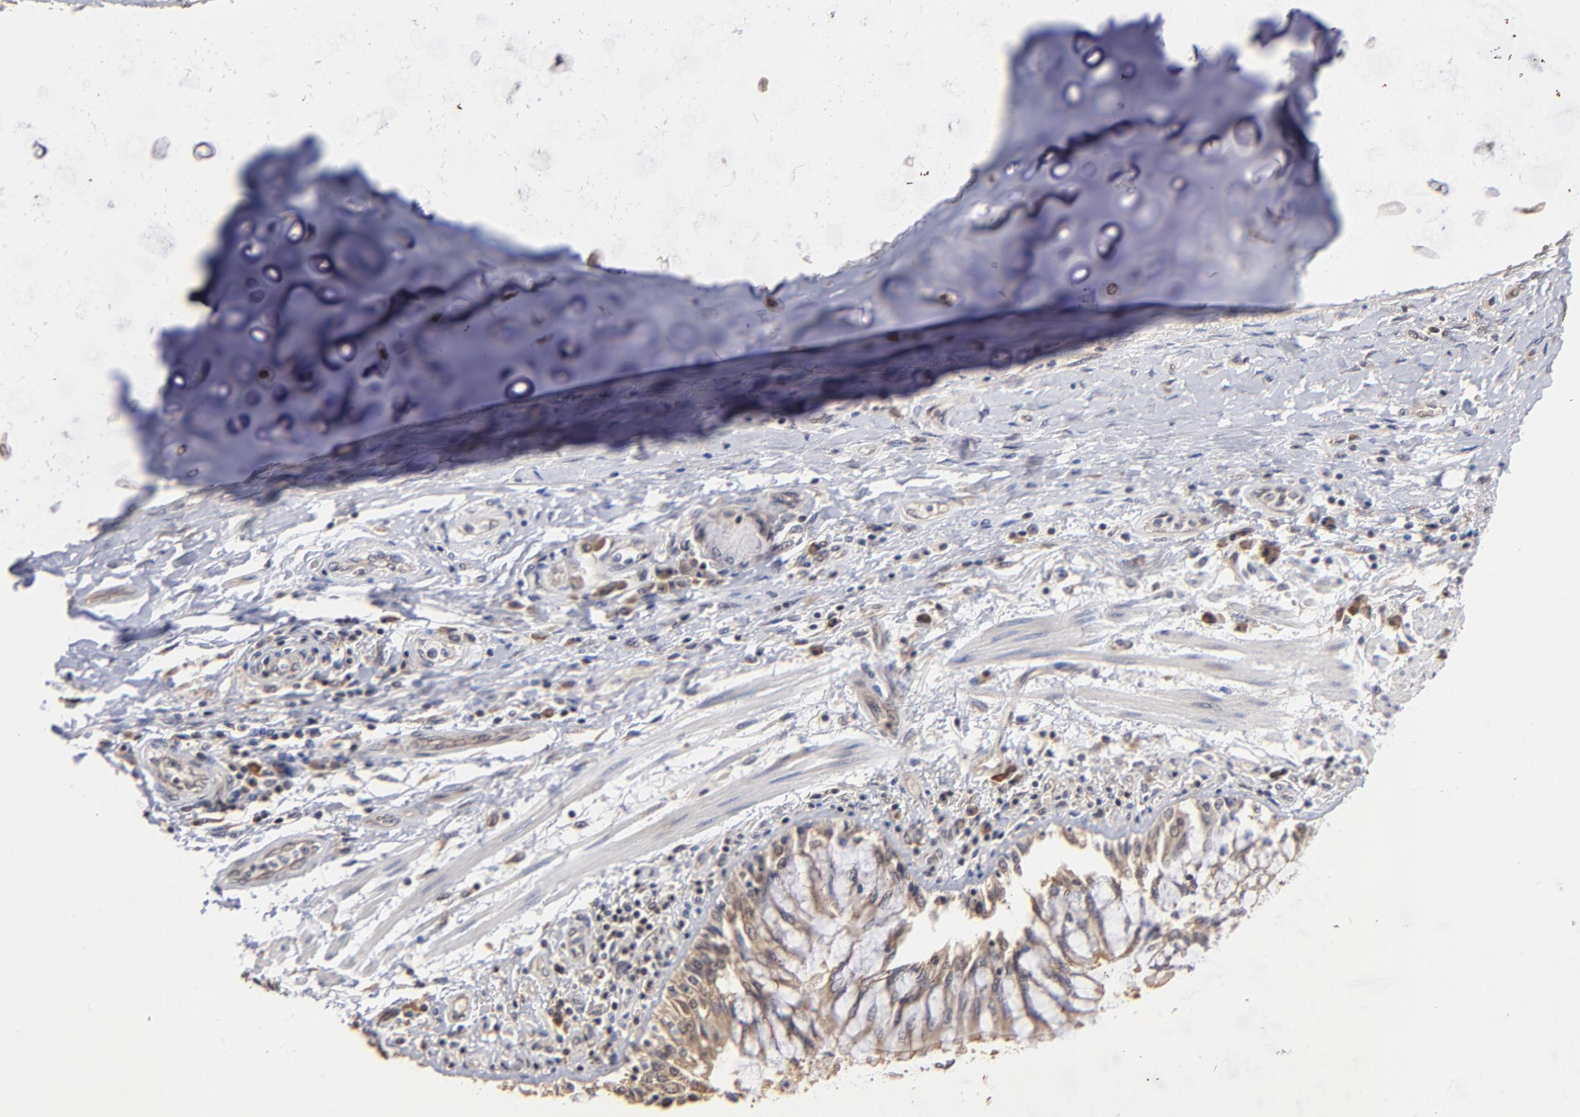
{"staining": {"intensity": "moderate", "quantity": ">75%", "location": "nuclear"}, "tissue": "adipose tissue", "cell_type": "Adipocytes", "image_type": "normal", "snomed": [{"axis": "morphology", "description": "Normal tissue, NOS"}, {"axis": "morphology", "description": "Adenocarcinoma, NOS"}, {"axis": "topography", "description": "Cartilage tissue"}, {"axis": "topography", "description": "Lung"}], "caption": "Protein expression analysis of normal adipose tissue demonstrates moderate nuclear positivity in about >75% of adipocytes.", "gene": "BRPF1", "patient": {"sex": "female", "age": 67}}